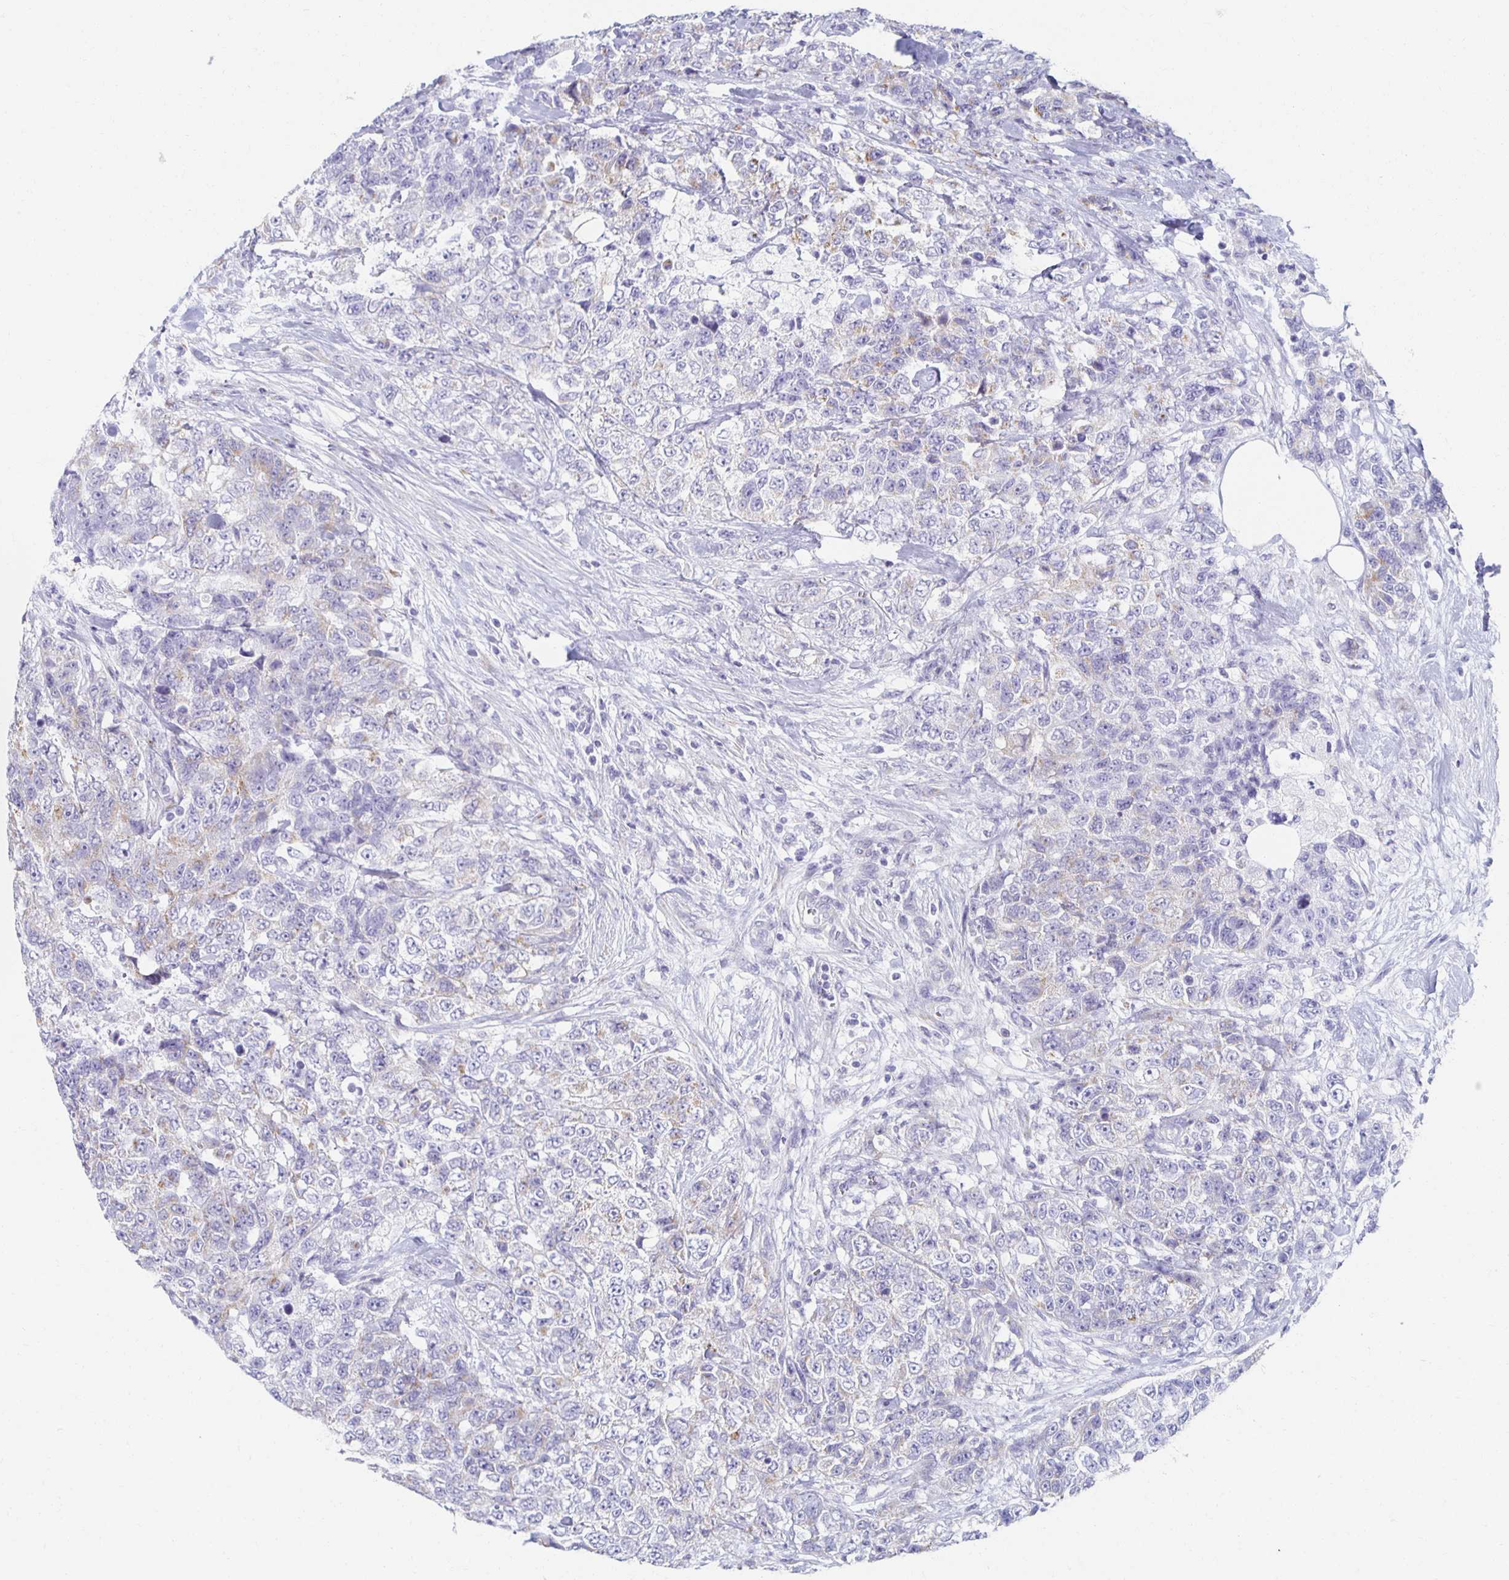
{"staining": {"intensity": "weak", "quantity": "<25%", "location": "cytoplasmic/membranous"}, "tissue": "urothelial cancer", "cell_type": "Tumor cells", "image_type": "cancer", "snomed": [{"axis": "morphology", "description": "Urothelial carcinoma, High grade"}, {"axis": "topography", "description": "Urinary bladder"}], "caption": "High magnification brightfield microscopy of high-grade urothelial carcinoma stained with DAB (brown) and counterstained with hematoxylin (blue): tumor cells show no significant expression.", "gene": "TEX44", "patient": {"sex": "female", "age": 78}}